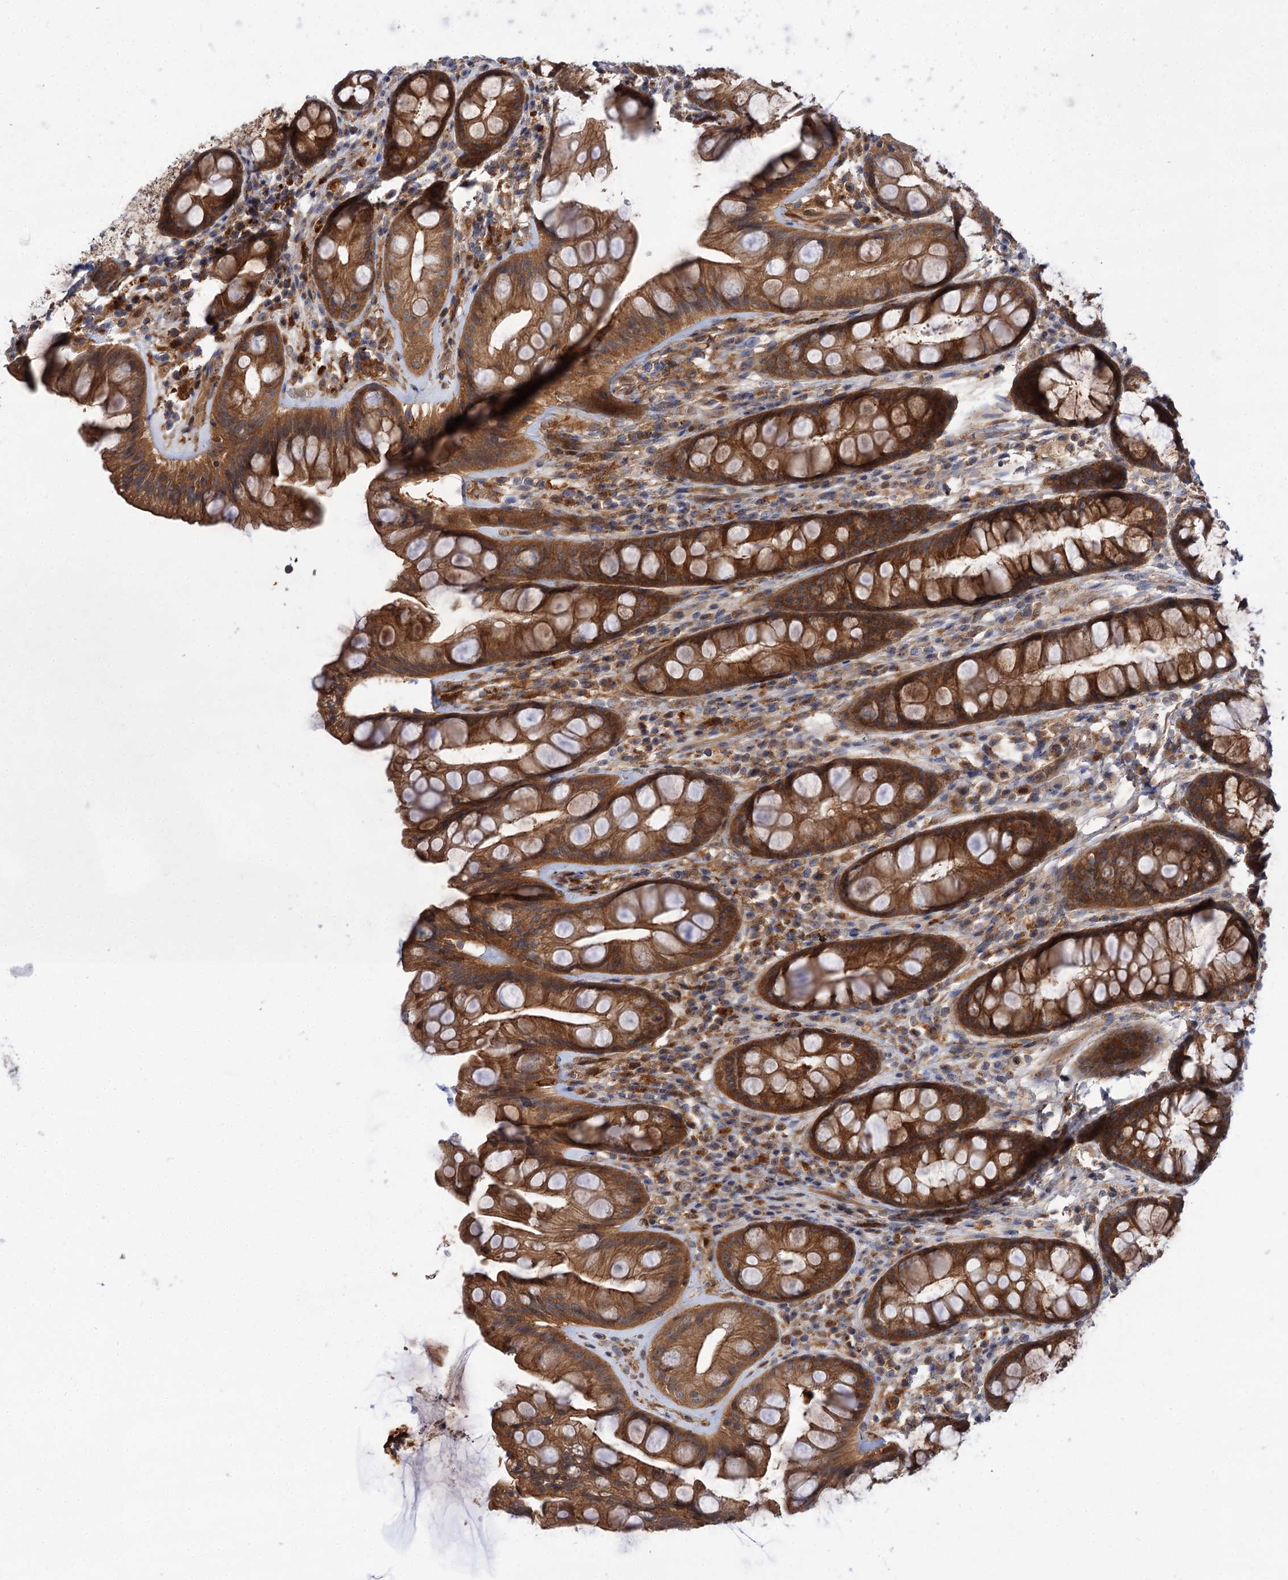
{"staining": {"intensity": "strong", "quantity": ">75%", "location": "cytoplasmic/membranous"}, "tissue": "rectum", "cell_type": "Glandular cells", "image_type": "normal", "snomed": [{"axis": "morphology", "description": "Normal tissue, NOS"}, {"axis": "topography", "description": "Rectum"}], "caption": "Immunohistochemical staining of normal rectum displays >75% levels of strong cytoplasmic/membranous protein positivity in about >75% of glandular cells.", "gene": "PATL1", "patient": {"sex": "male", "age": 74}}